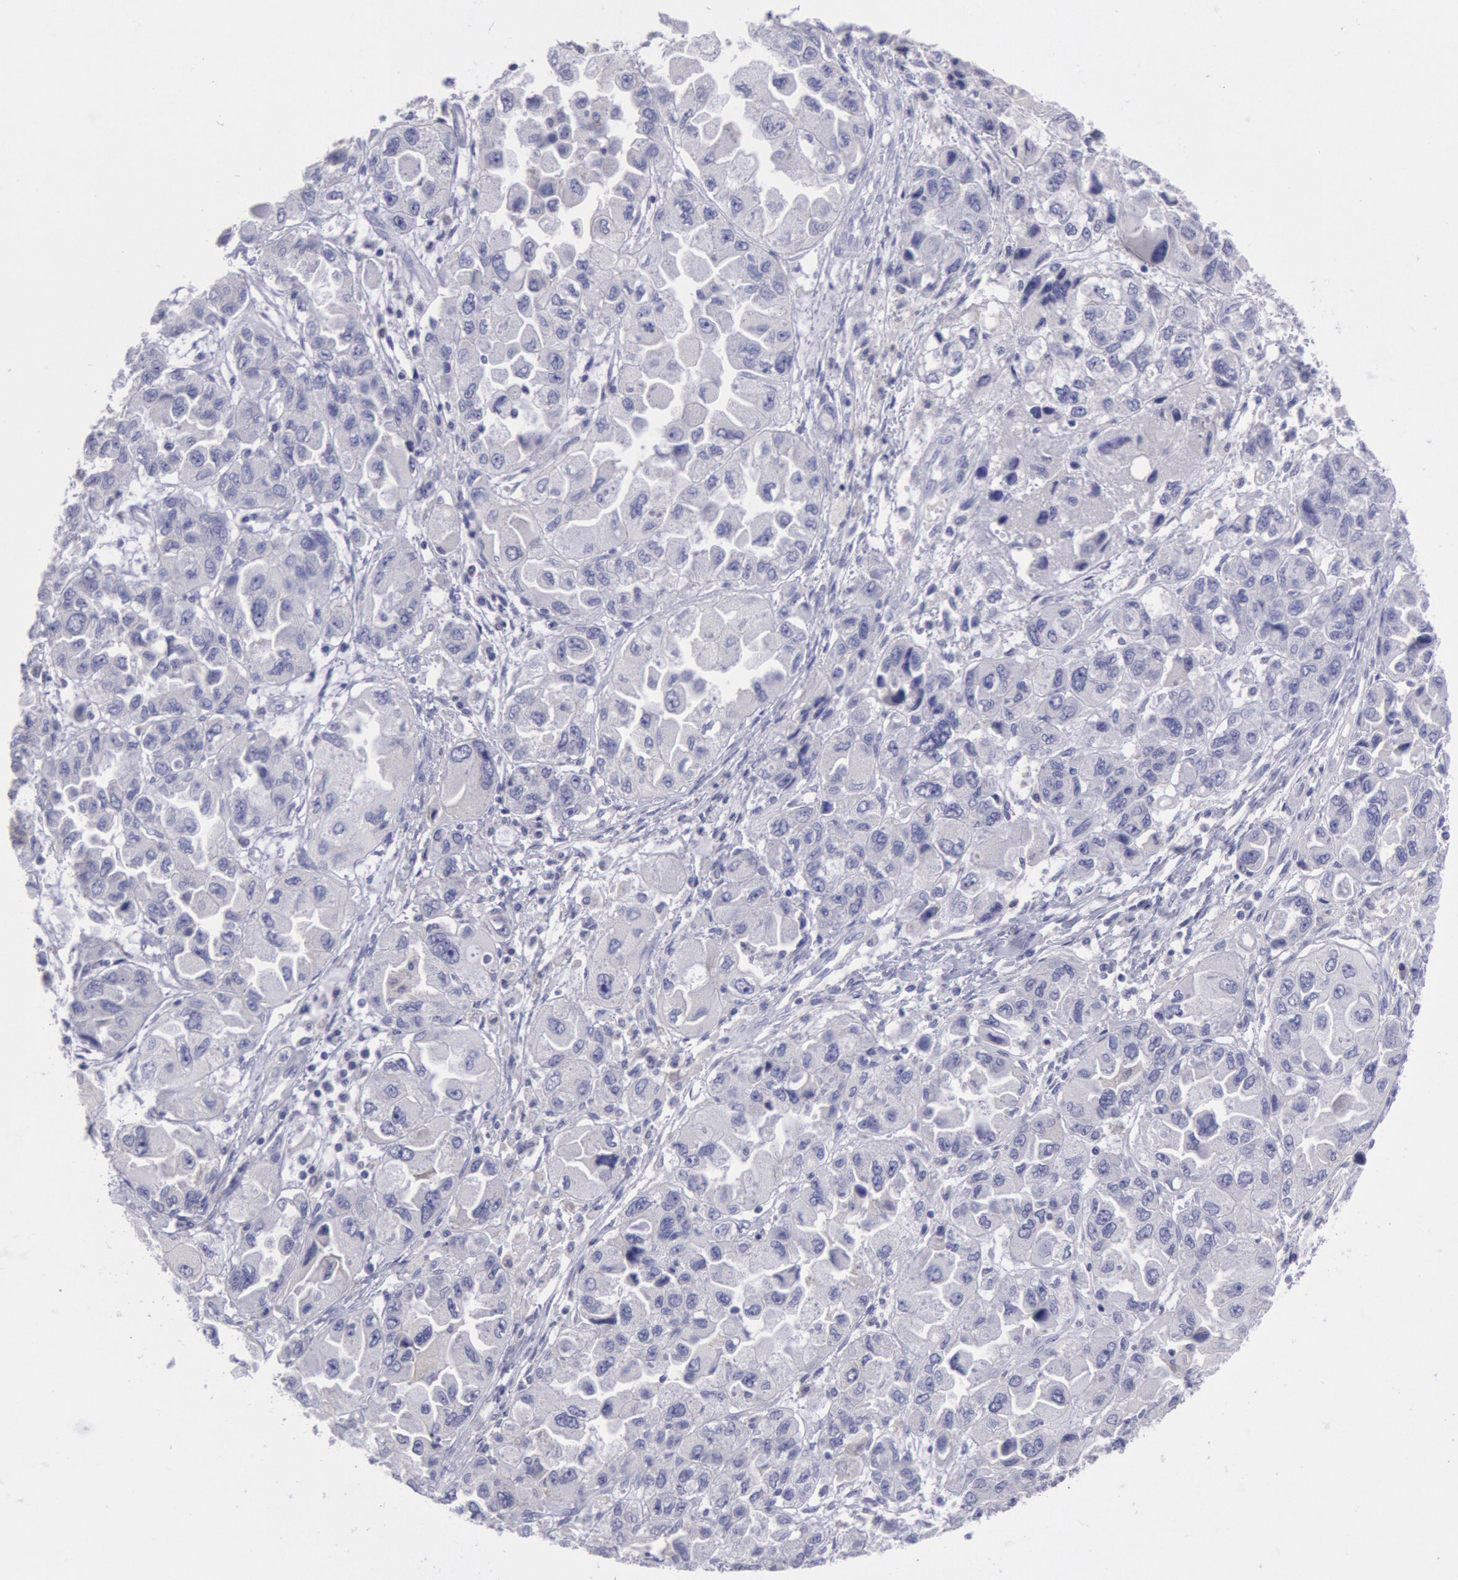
{"staining": {"intensity": "negative", "quantity": "none", "location": "none"}, "tissue": "ovarian cancer", "cell_type": "Tumor cells", "image_type": "cancer", "snomed": [{"axis": "morphology", "description": "Cystadenocarcinoma, serous, NOS"}, {"axis": "topography", "description": "Ovary"}], "caption": "This is an immunohistochemistry image of human ovarian cancer. There is no staining in tumor cells.", "gene": "MYH7", "patient": {"sex": "female", "age": 84}}